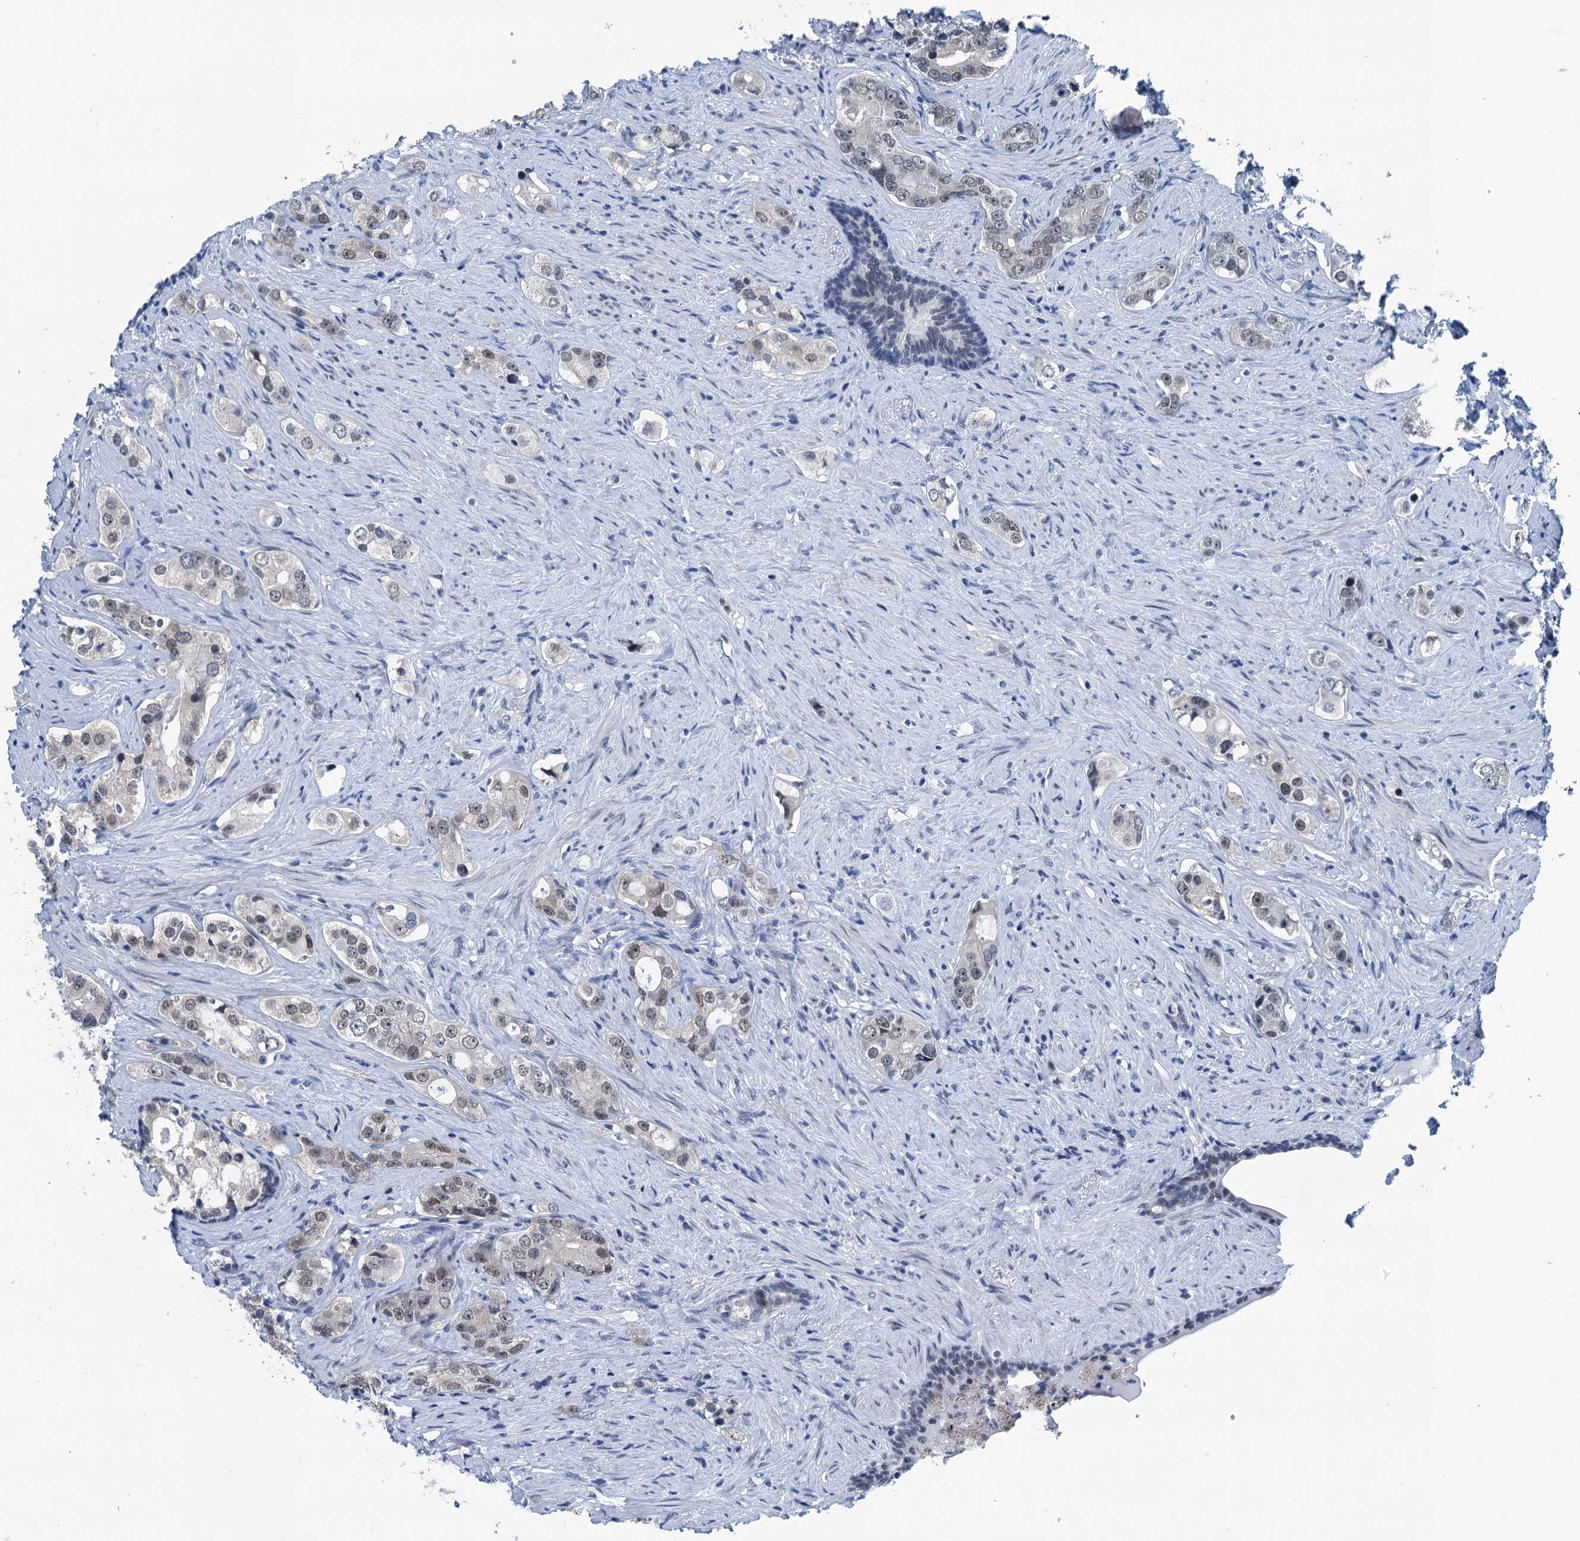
{"staining": {"intensity": "negative", "quantity": "none", "location": "none"}, "tissue": "prostate cancer", "cell_type": "Tumor cells", "image_type": "cancer", "snomed": [{"axis": "morphology", "description": "Adenocarcinoma, High grade"}, {"axis": "topography", "description": "Prostate"}], "caption": "This is a micrograph of immunohistochemistry (IHC) staining of prostate cancer, which shows no expression in tumor cells.", "gene": "TRPT1", "patient": {"sex": "male", "age": 63}}